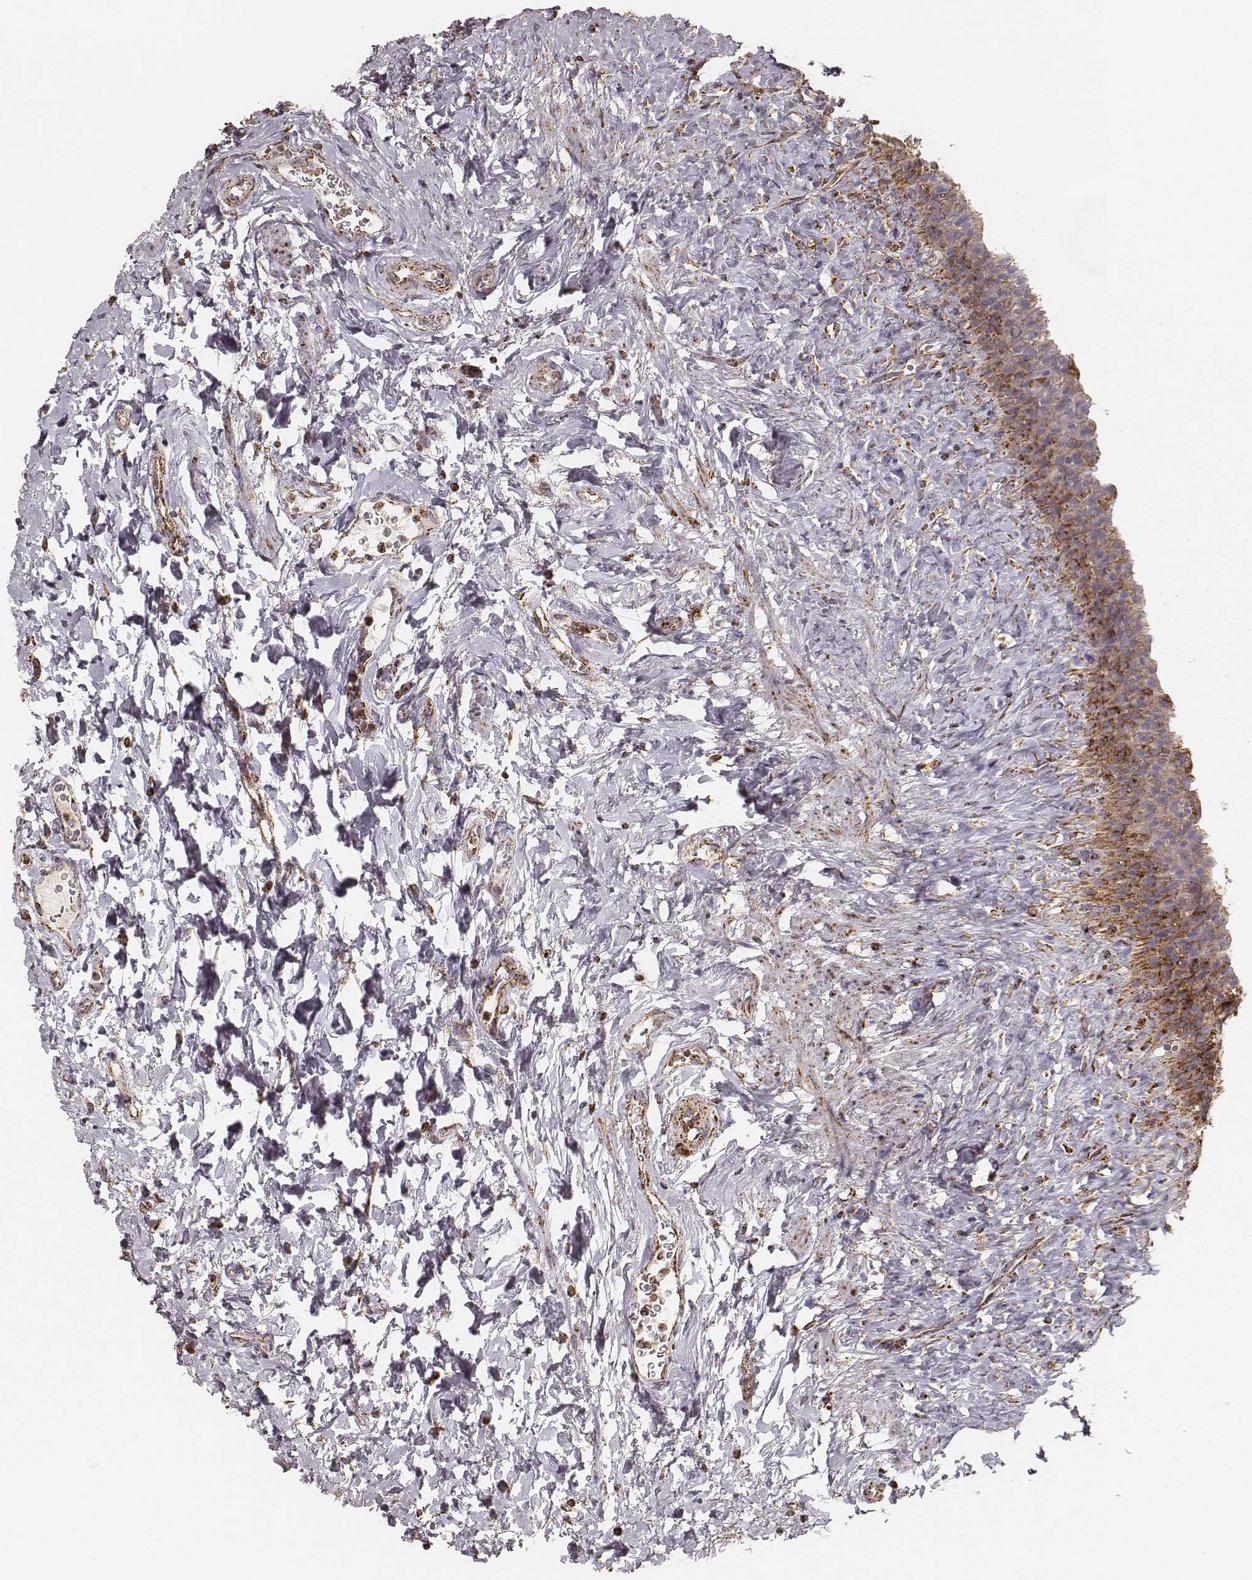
{"staining": {"intensity": "strong", "quantity": ">75%", "location": "cytoplasmic/membranous"}, "tissue": "urinary bladder", "cell_type": "Urothelial cells", "image_type": "normal", "snomed": [{"axis": "morphology", "description": "Normal tissue, NOS"}, {"axis": "topography", "description": "Urinary bladder"}], "caption": "Protein staining by immunohistochemistry (IHC) shows strong cytoplasmic/membranous positivity in about >75% of urothelial cells in normal urinary bladder. The protein is shown in brown color, while the nuclei are stained blue.", "gene": "CS", "patient": {"sex": "male", "age": 76}}